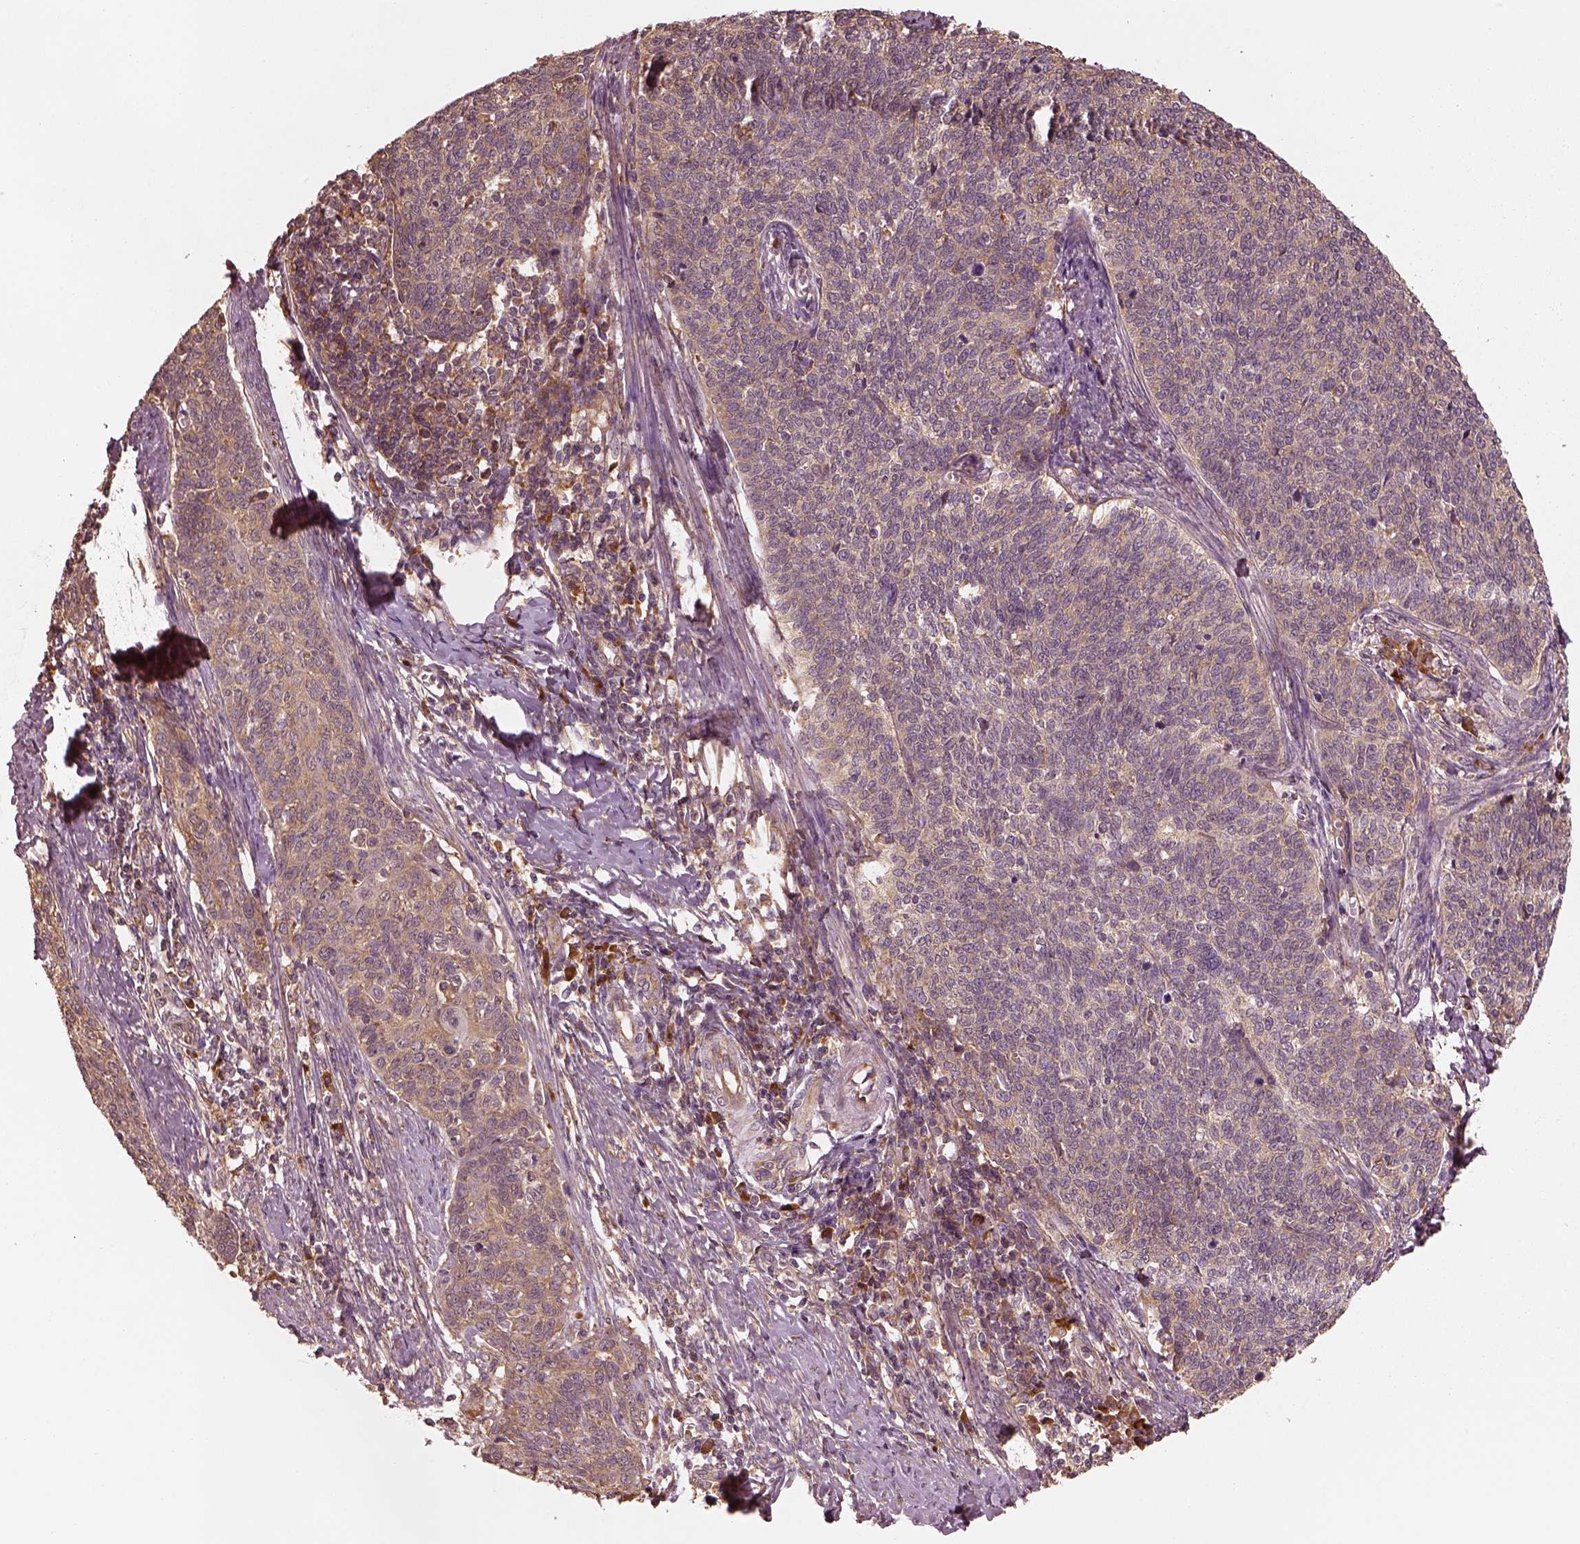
{"staining": {"intensity": "weak", "quantity": "25%-75%", "location": "cytoplasmic/membranous"}, "tissue": "cervical cancer", "cell_type": "Tumor cells", "image_type": "cancer", "snomed": [{"axis": "morphology", "description": "Squamous cell carcinoma, NOS"}, {"axis": "topography", "description": "Cervix"}], "caption": "Immunohistochemistry (DAB) staining of cervical cancer shows weak cytoplasmic/membranous protein expression in approximately 25%-75% of tumor cells.", "gene": "RPS5", "patient": {"sex": "female", "age": 39}}